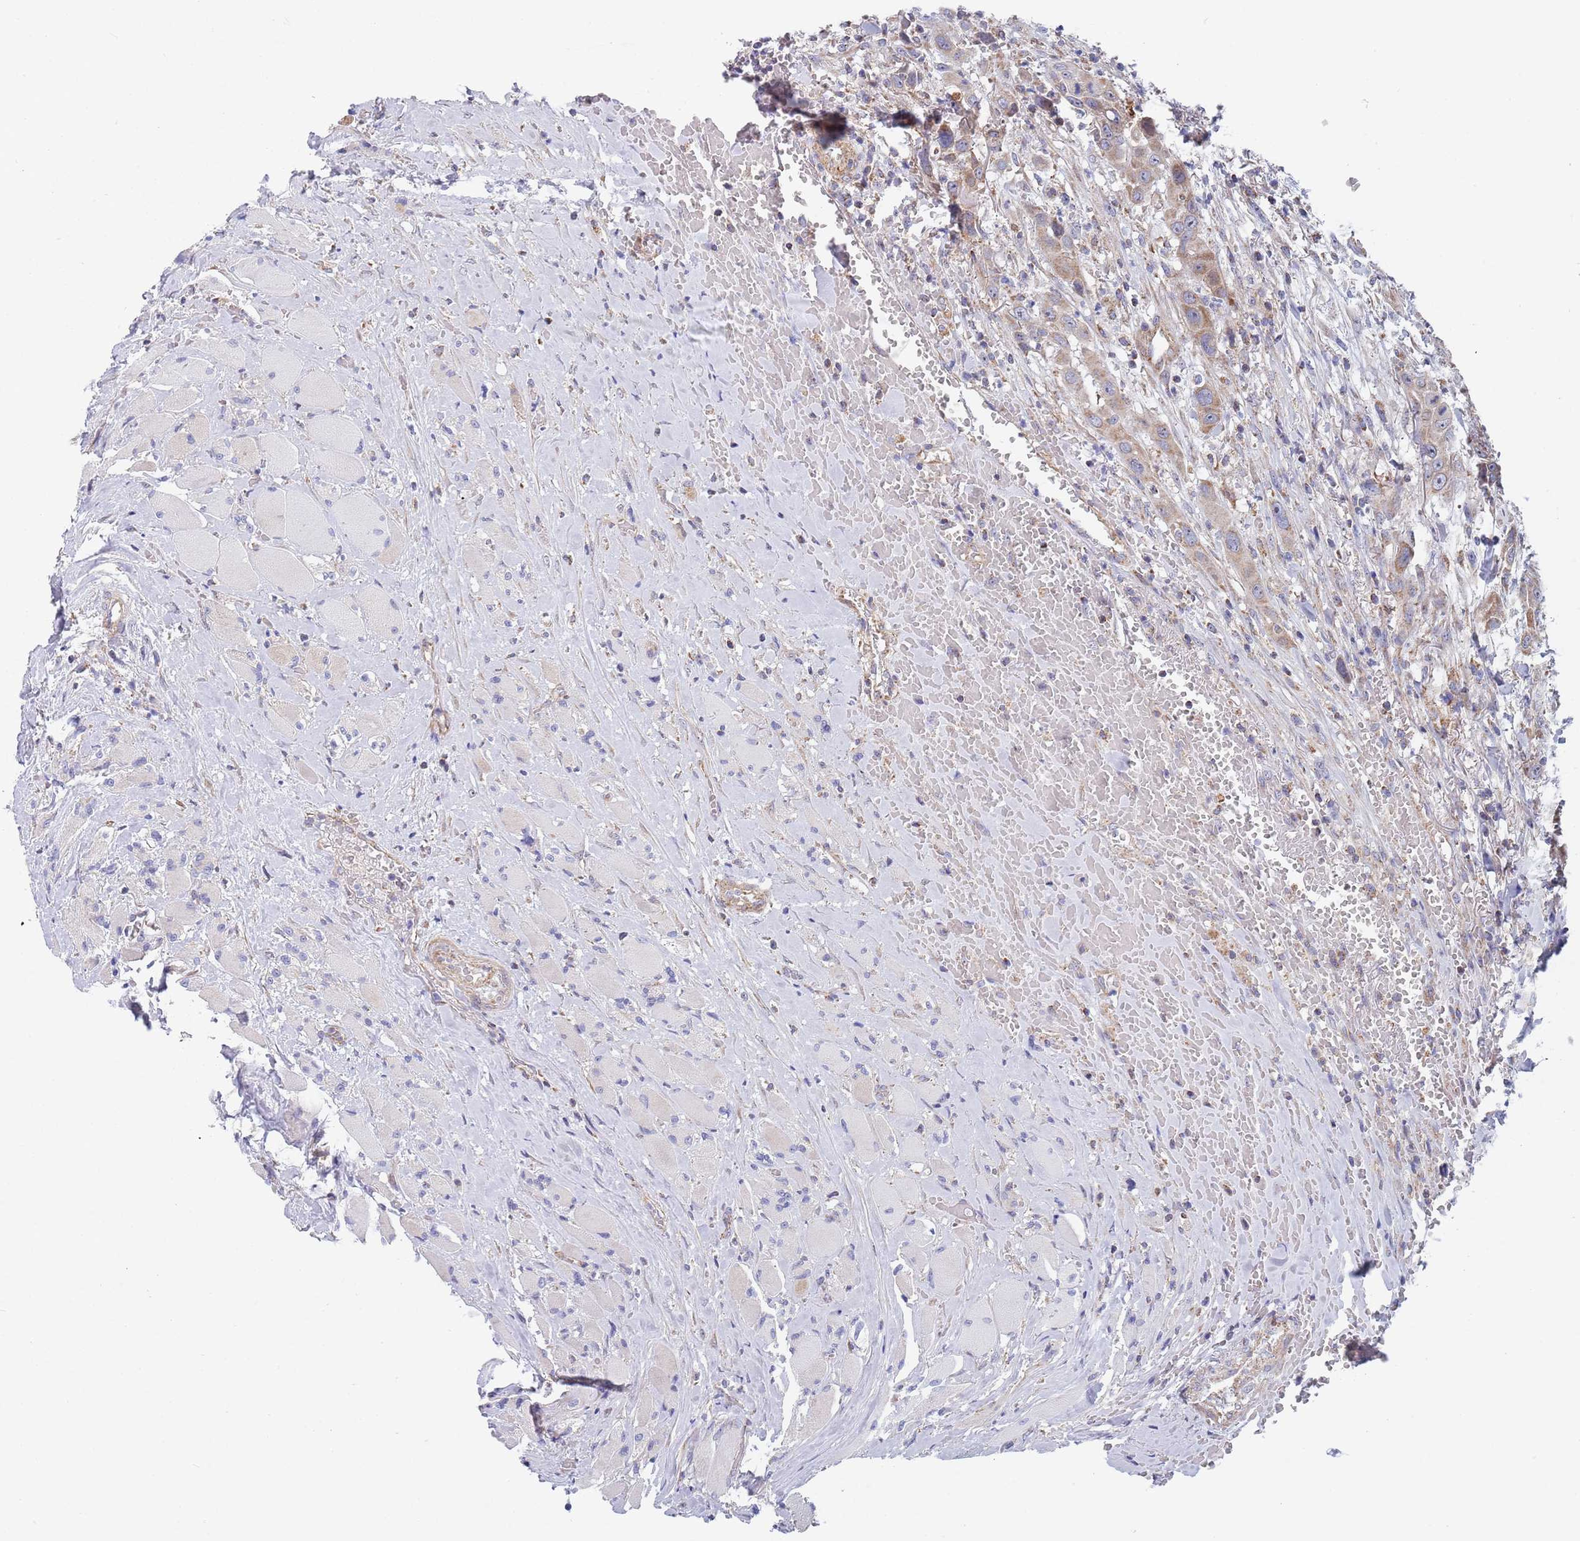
{"staining": {"intensity": "moderate", "quantity": ">75%", "location": "cytoplasmic/membranous"}, "tissue": "head and neck cancer", "cell_type": "Tumor cells", "image_type": "cancer", "snomed": [{"axis": "morphology", "description": "Squamous cell carcinoma, NOS"}, {"axis": "topography", "description": "Head-Neck"}], "caption": "A photomicrograph of human head and neck squamous cell carcinoma stained for a protein demonstrates moderate cytoplasmic/membranous brown staining in tumor cells.", "gene": "PWWP3A", "patient": {"sex": "male", "age": 81}}